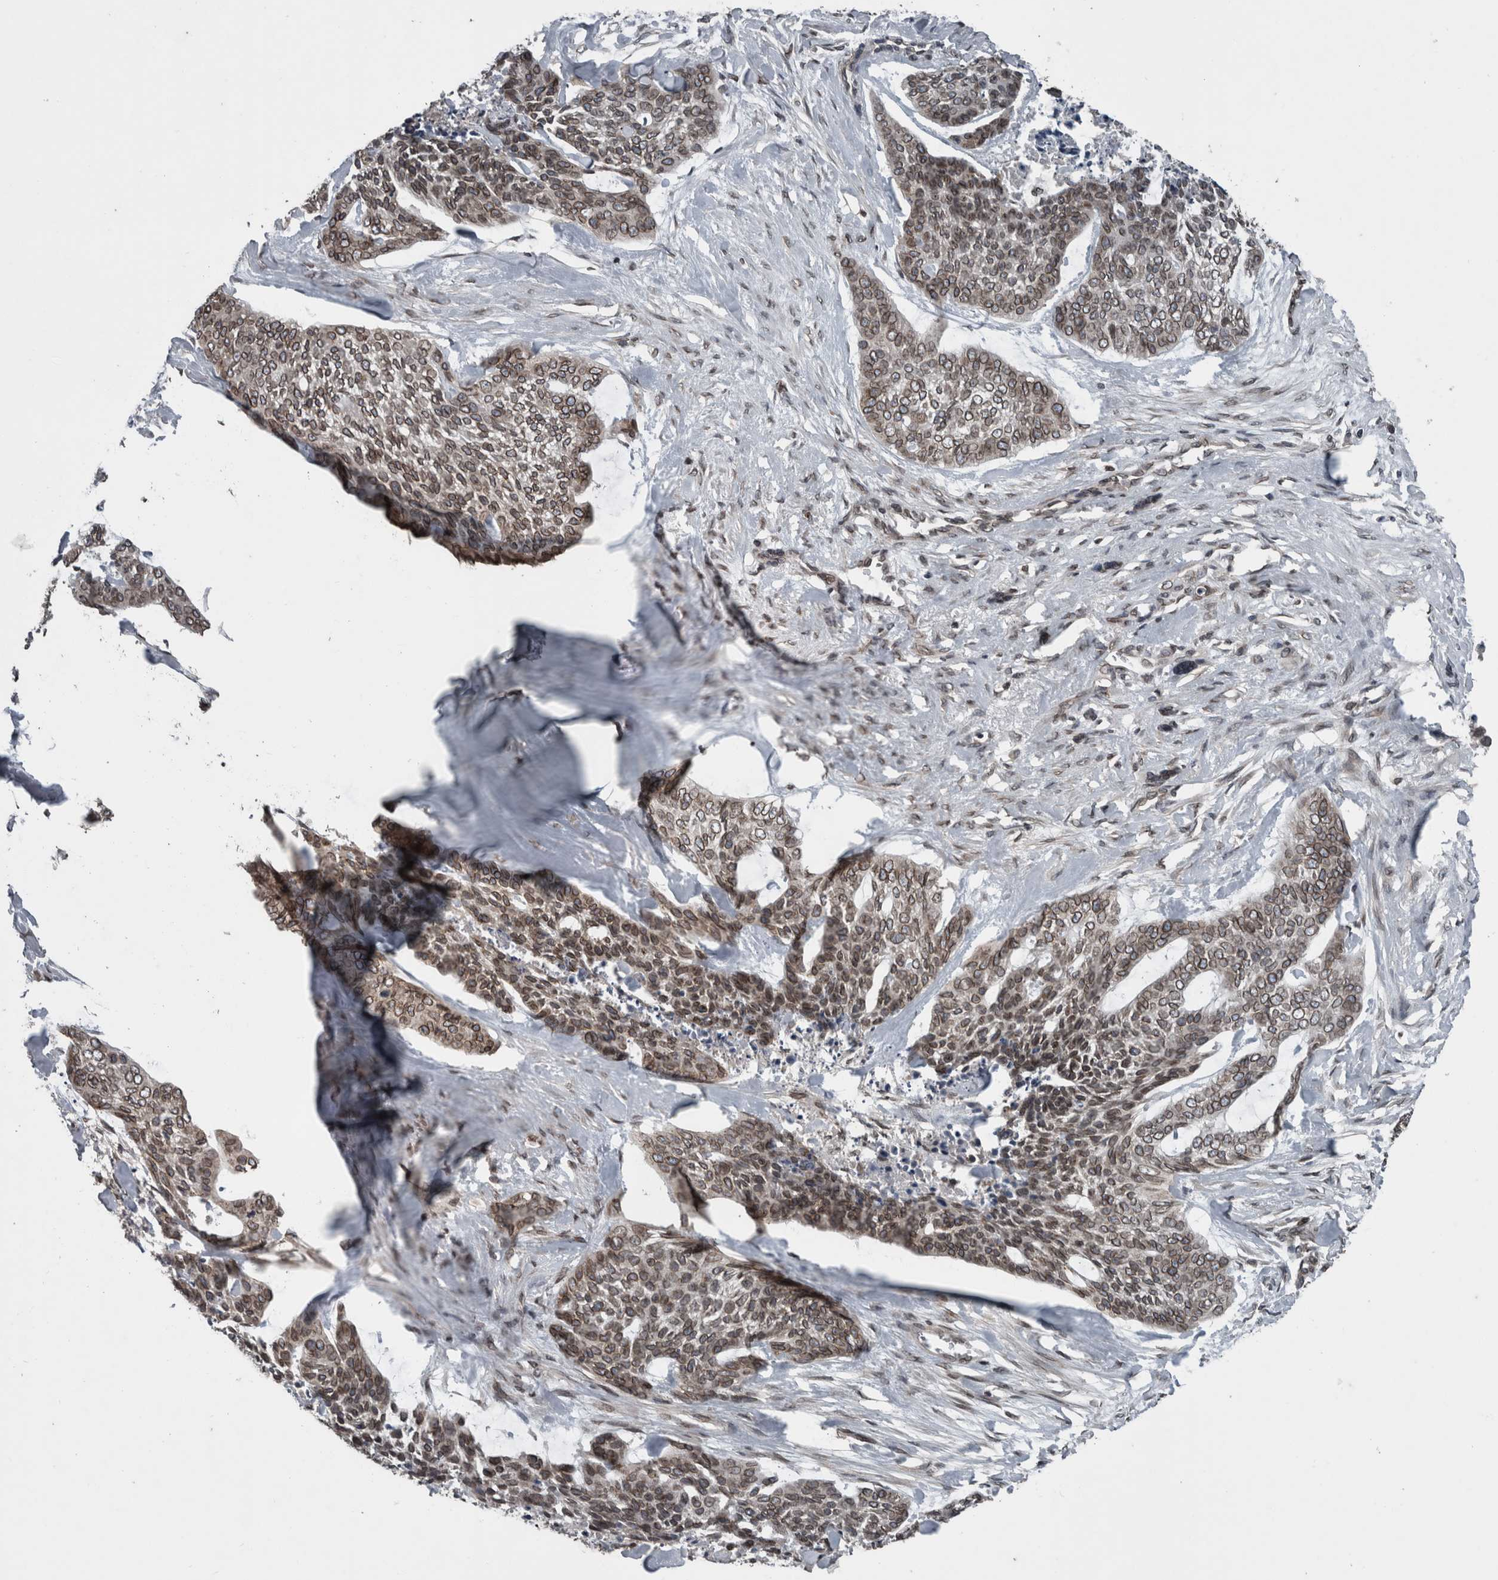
{"staining": {"intensity": "moderate", "quantity": ">75%", "location": "cytoplasmic/membranous,nuclear"}, "tissue": "skin cancer", "cell_type": "Tumor cells", "image_type": "cancer", "snomed": [{"axis": "morphology", "description": "Basal cell carcinoma"}, {"axis": "topography", "description": "Skin"}], "caption": "Immunohistochemical staining of human skin cancer (basal cell carcinoma) displays medium levels of moderate cytoplasmic/membranous and nuclear protein positivity in approximately >75% of tumor cells.", "gene": "RANBP2", "patient": {"sex": "female", "age": 64}}